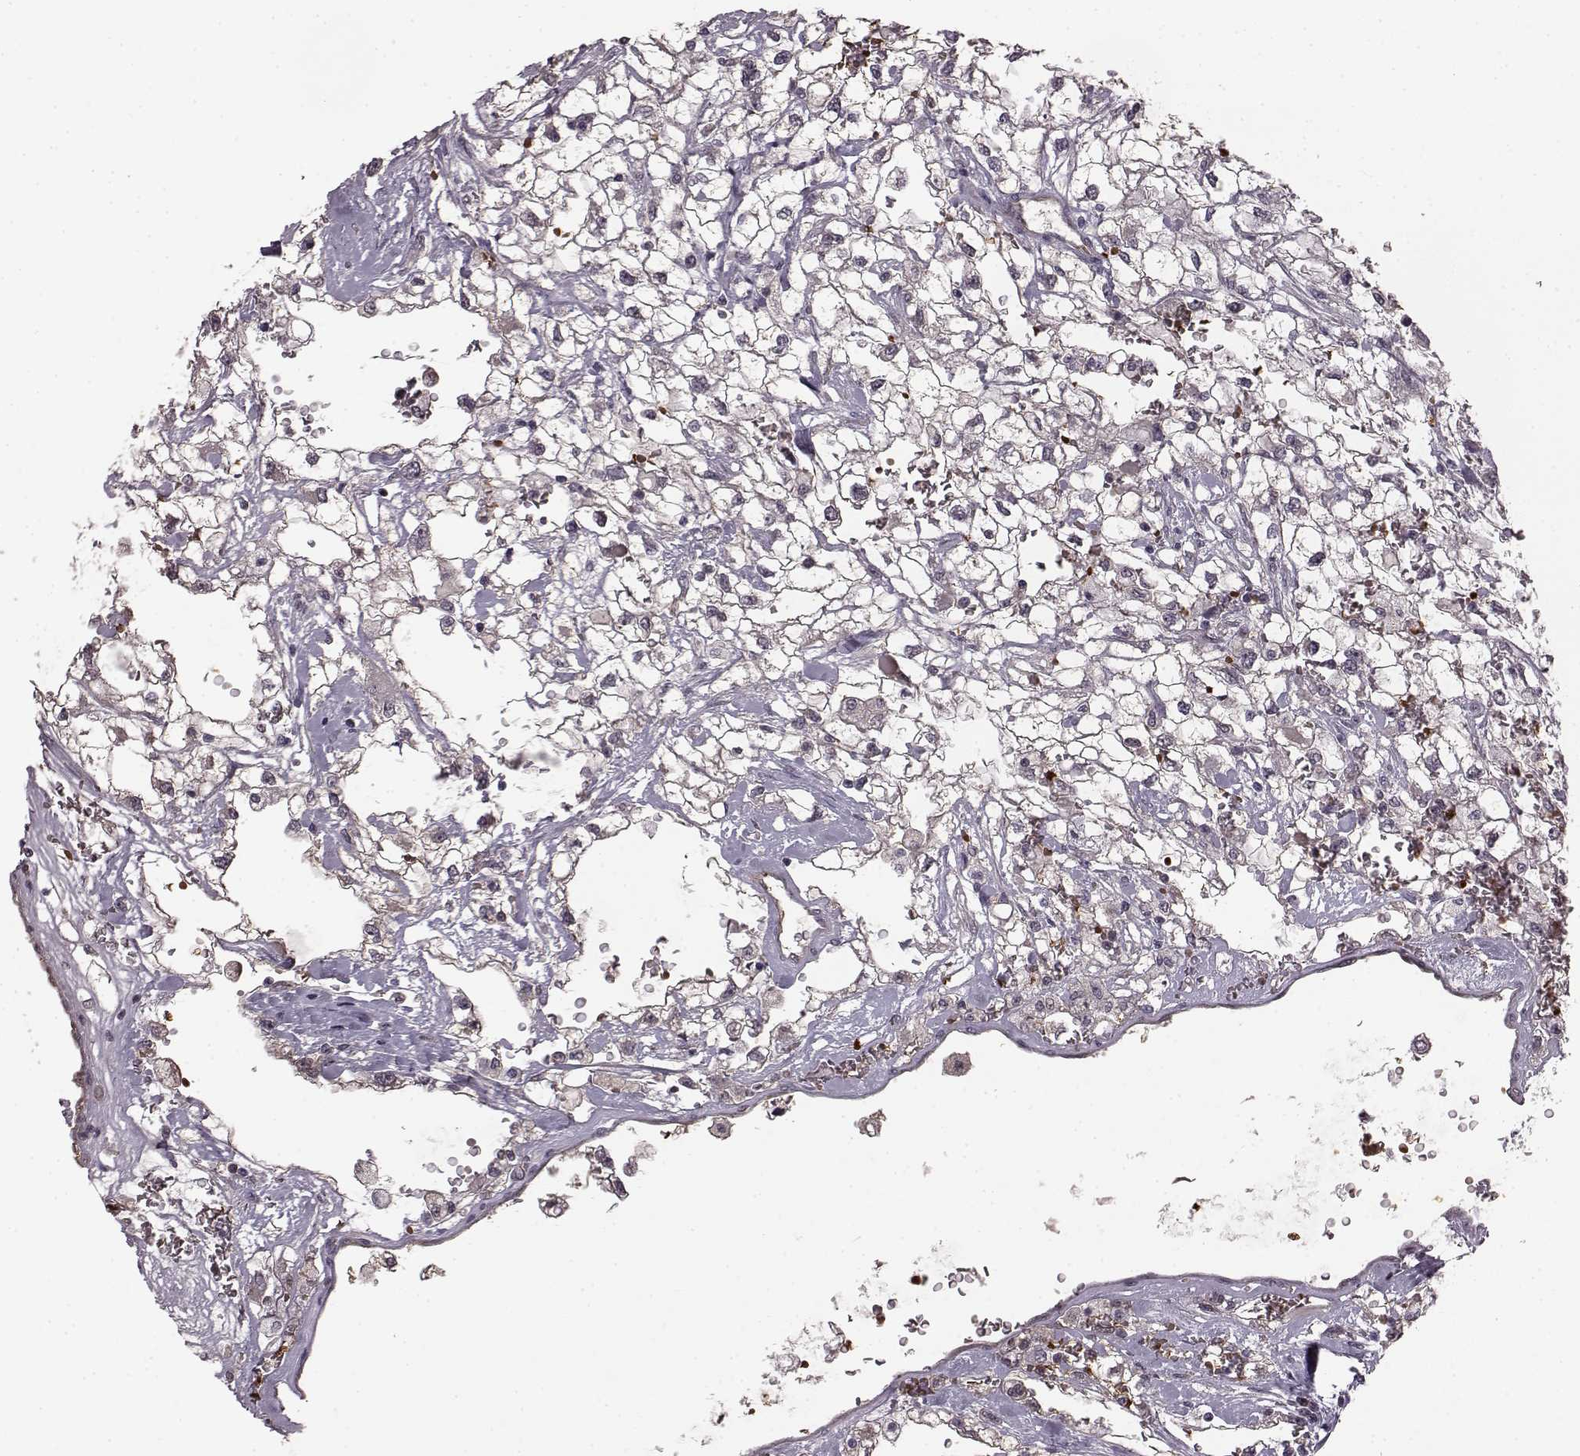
{"staining": {"intensity": "negative", "quantity": "none", "location": "none"}, "tissue": "renal cancer", "cell_type": "Tumor cells", "image_type": "cancer", "snomed": [{"axis": "morphology", "description": "Adenocarcinoma, NOS"}, {"axis": "topography", "description": "Kidney"}], "caption": "This is an immunohistochemistry histopathology image of human adenocarcinoma (renal). There is no positivity in tumor cells.", "gene": "PROP1", "patient": {"sex": "male", "age": 59}}